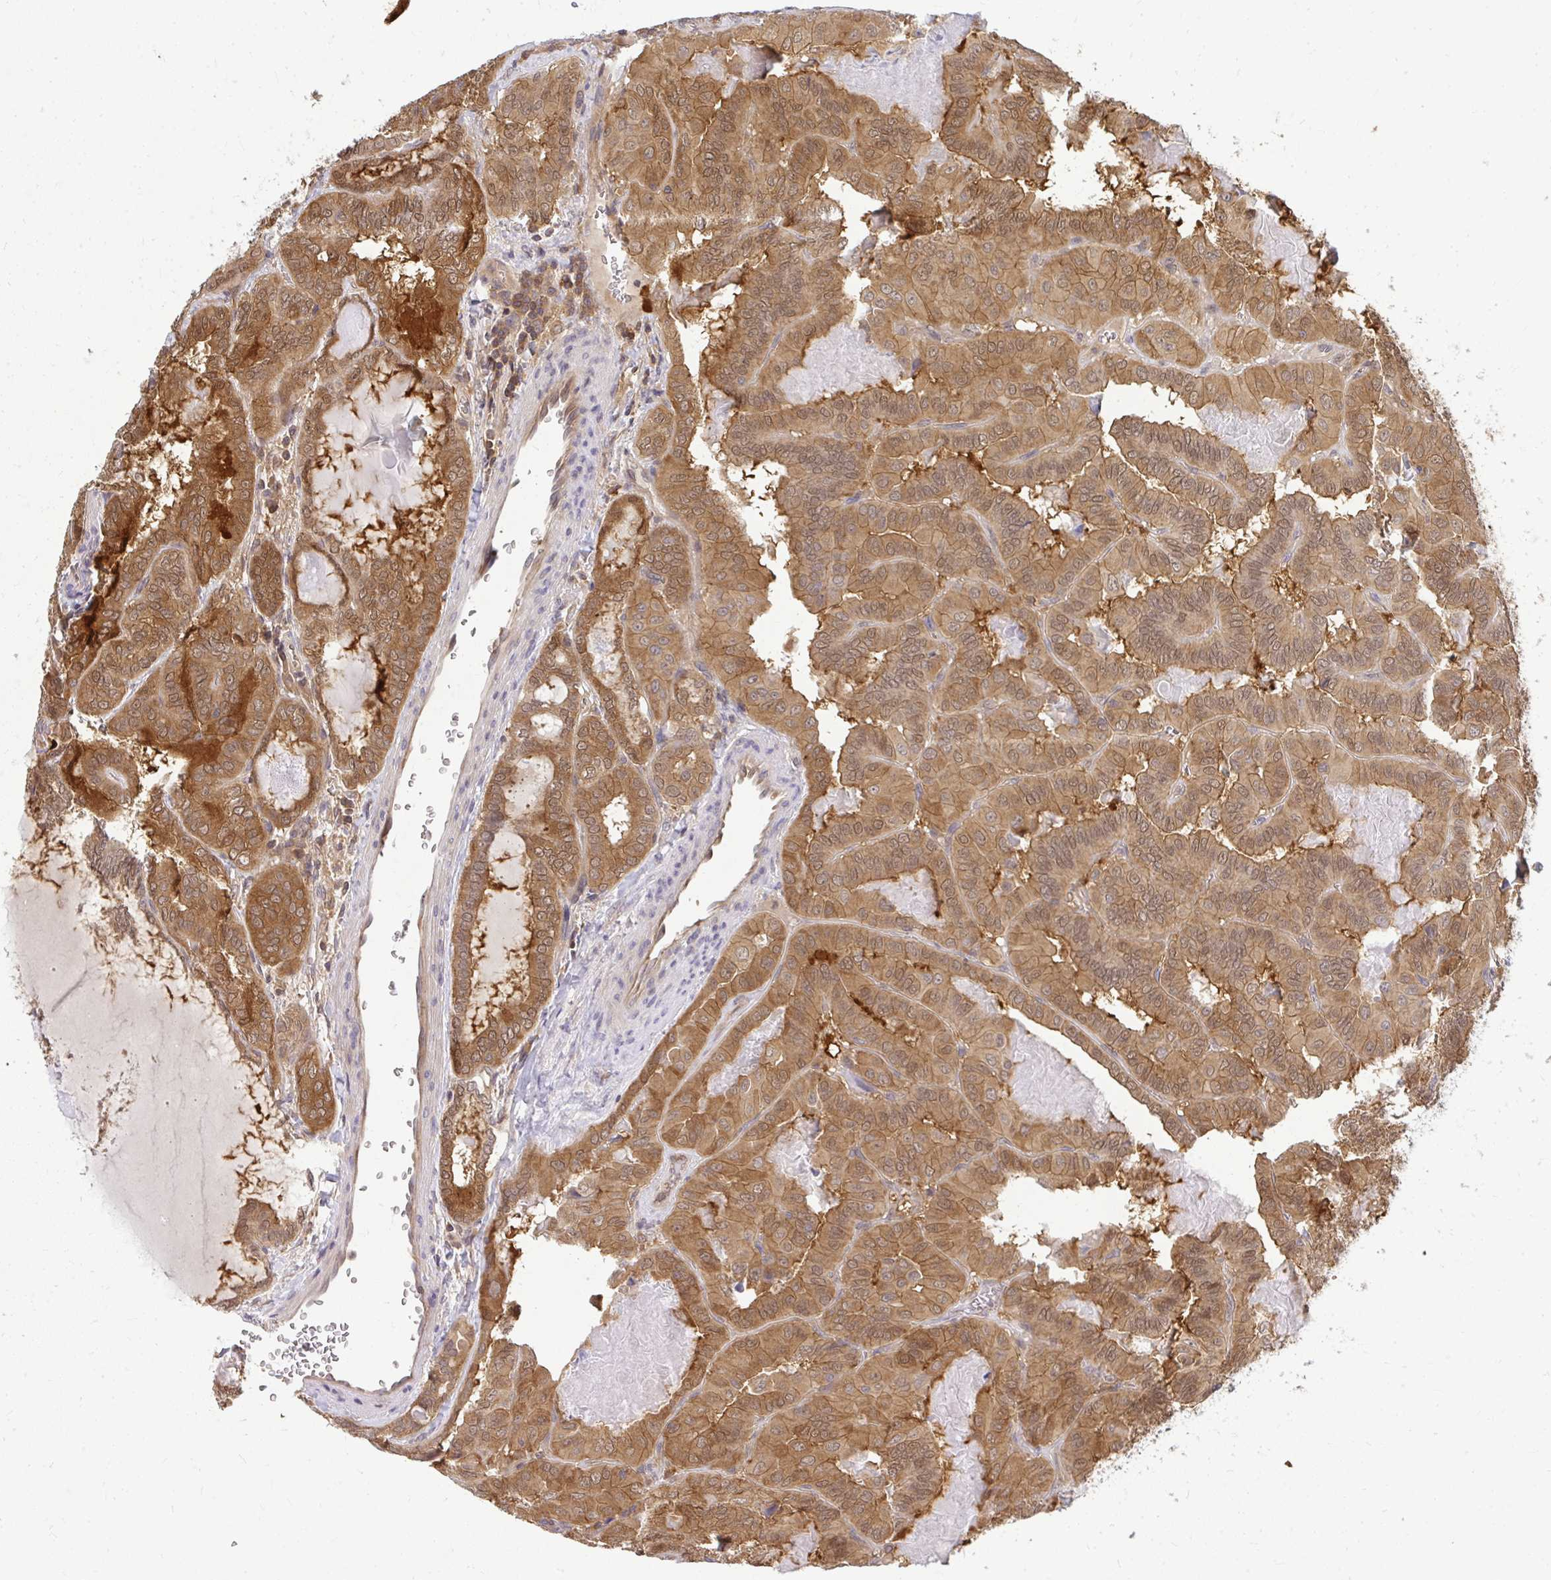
{"staining": {"intensity": "moderate", "quantity": ">75%", "location": "cytoplasmic/membranous"}, "tissue": "thyroid cancer", "cell_type": "Tumor cells", "image_type": "cancer", "snomed": [{"axis": "morphology", "description": "Papillary adenocarcinoma, NOS"}, {"axis": "topography", "description": "Thyroid gland"}], "caption": "This is an image of immunohistochemistry staining of papillary adenocarcinoma (thyroid), which shows moderate expression in the cytoplasmic/membranous of tumor cells.", "gene": "HDHD2", "patient": {"sex": "female", "age": 46}}